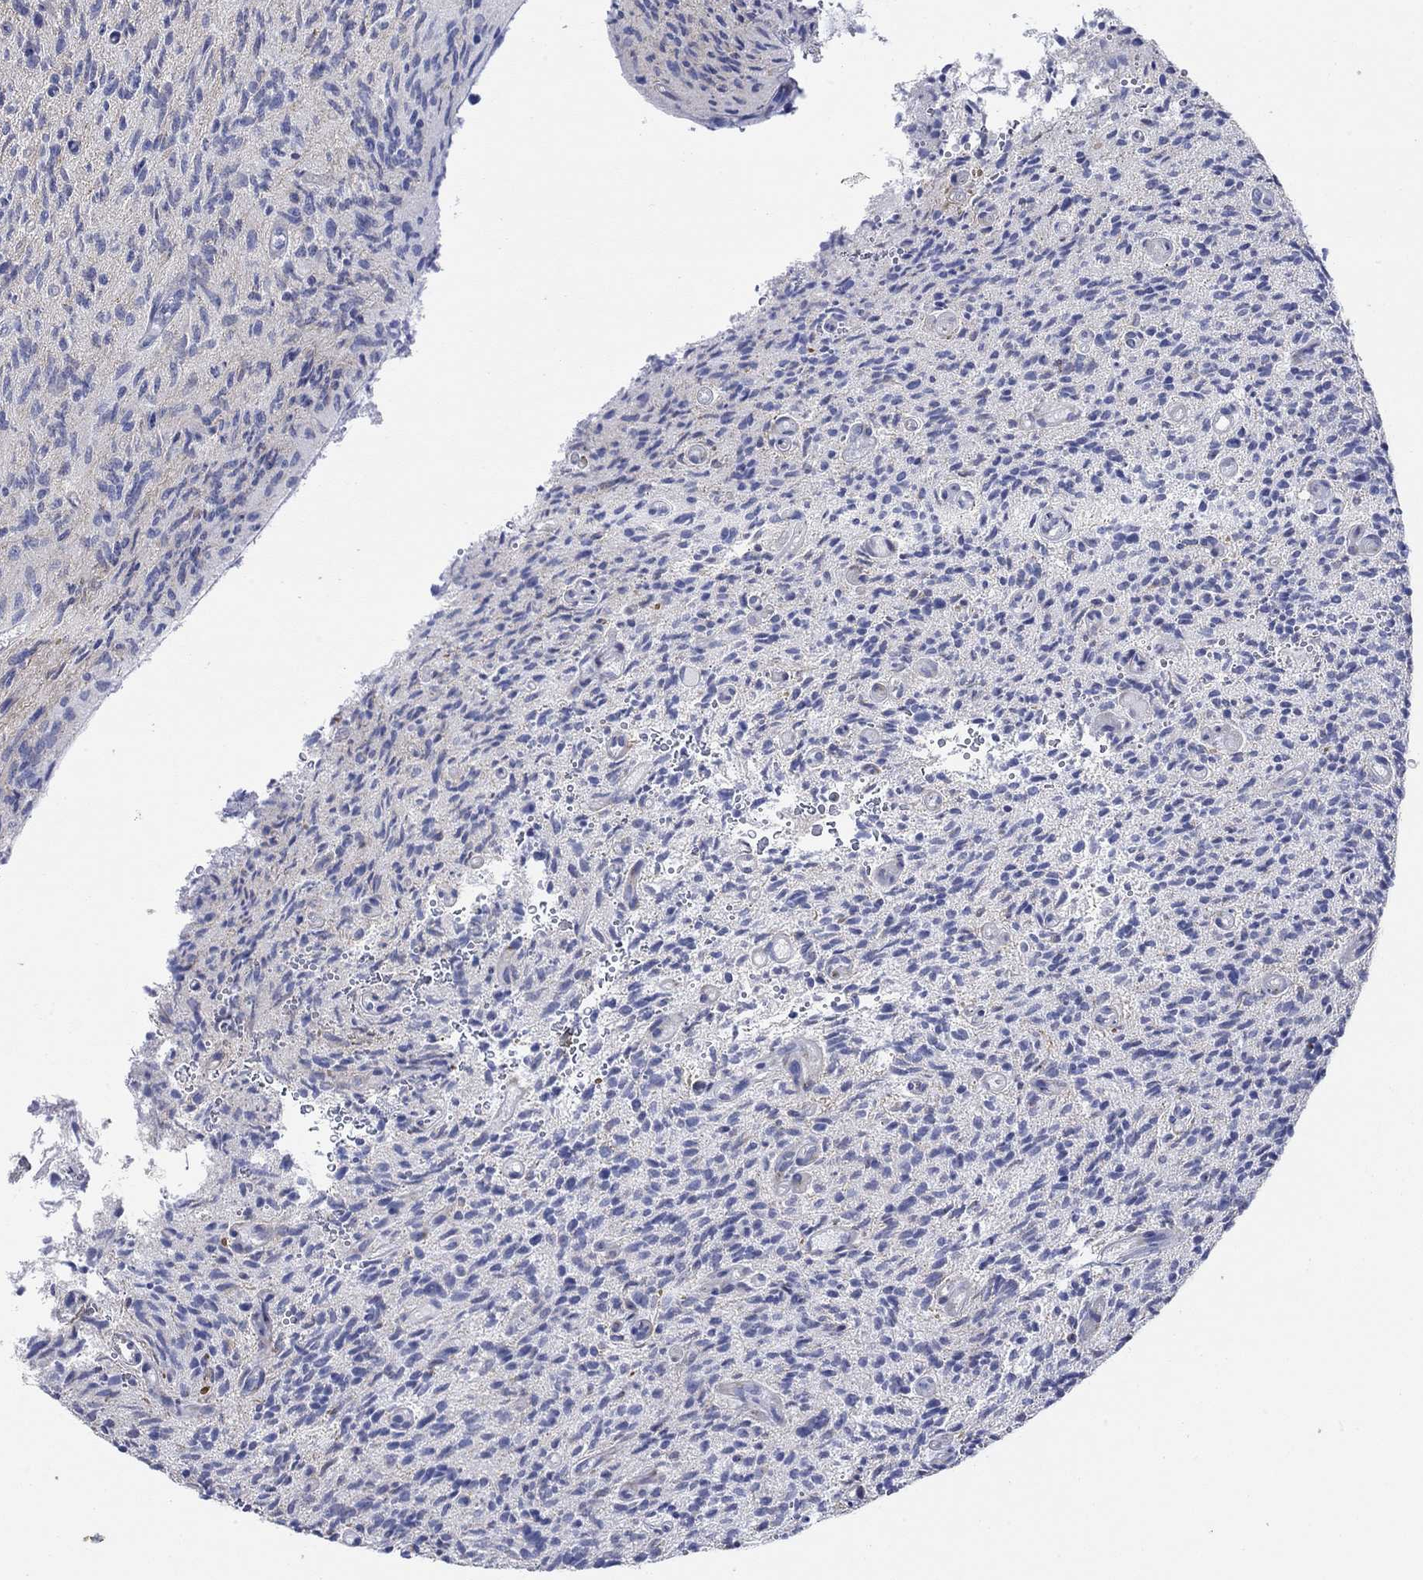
{"staining": {"intensity": "negative", "quantity": "none", "location": "none"}, "tissue": "glioma", "cell_type": "Tumor cells", "image_type": "cancer", "snomed": [{"axis": "morphology", "description": "Glioma, malignant, High grade"}, {"axis": "topography", "description": "Brain"}], "caption": "Immunohistochemical staining of malignant glioma (high-grade) displays no significant expression in tumor cells. (Stains: DAB (3,3'-diaminobenzidine) immunohistochemistry (IHC) with hematoxylin counter stain, Microscopy: brightfield microscopy at high magnification).", "gene": "KRT222", "patient": {"sex": "male", "age": 64}}